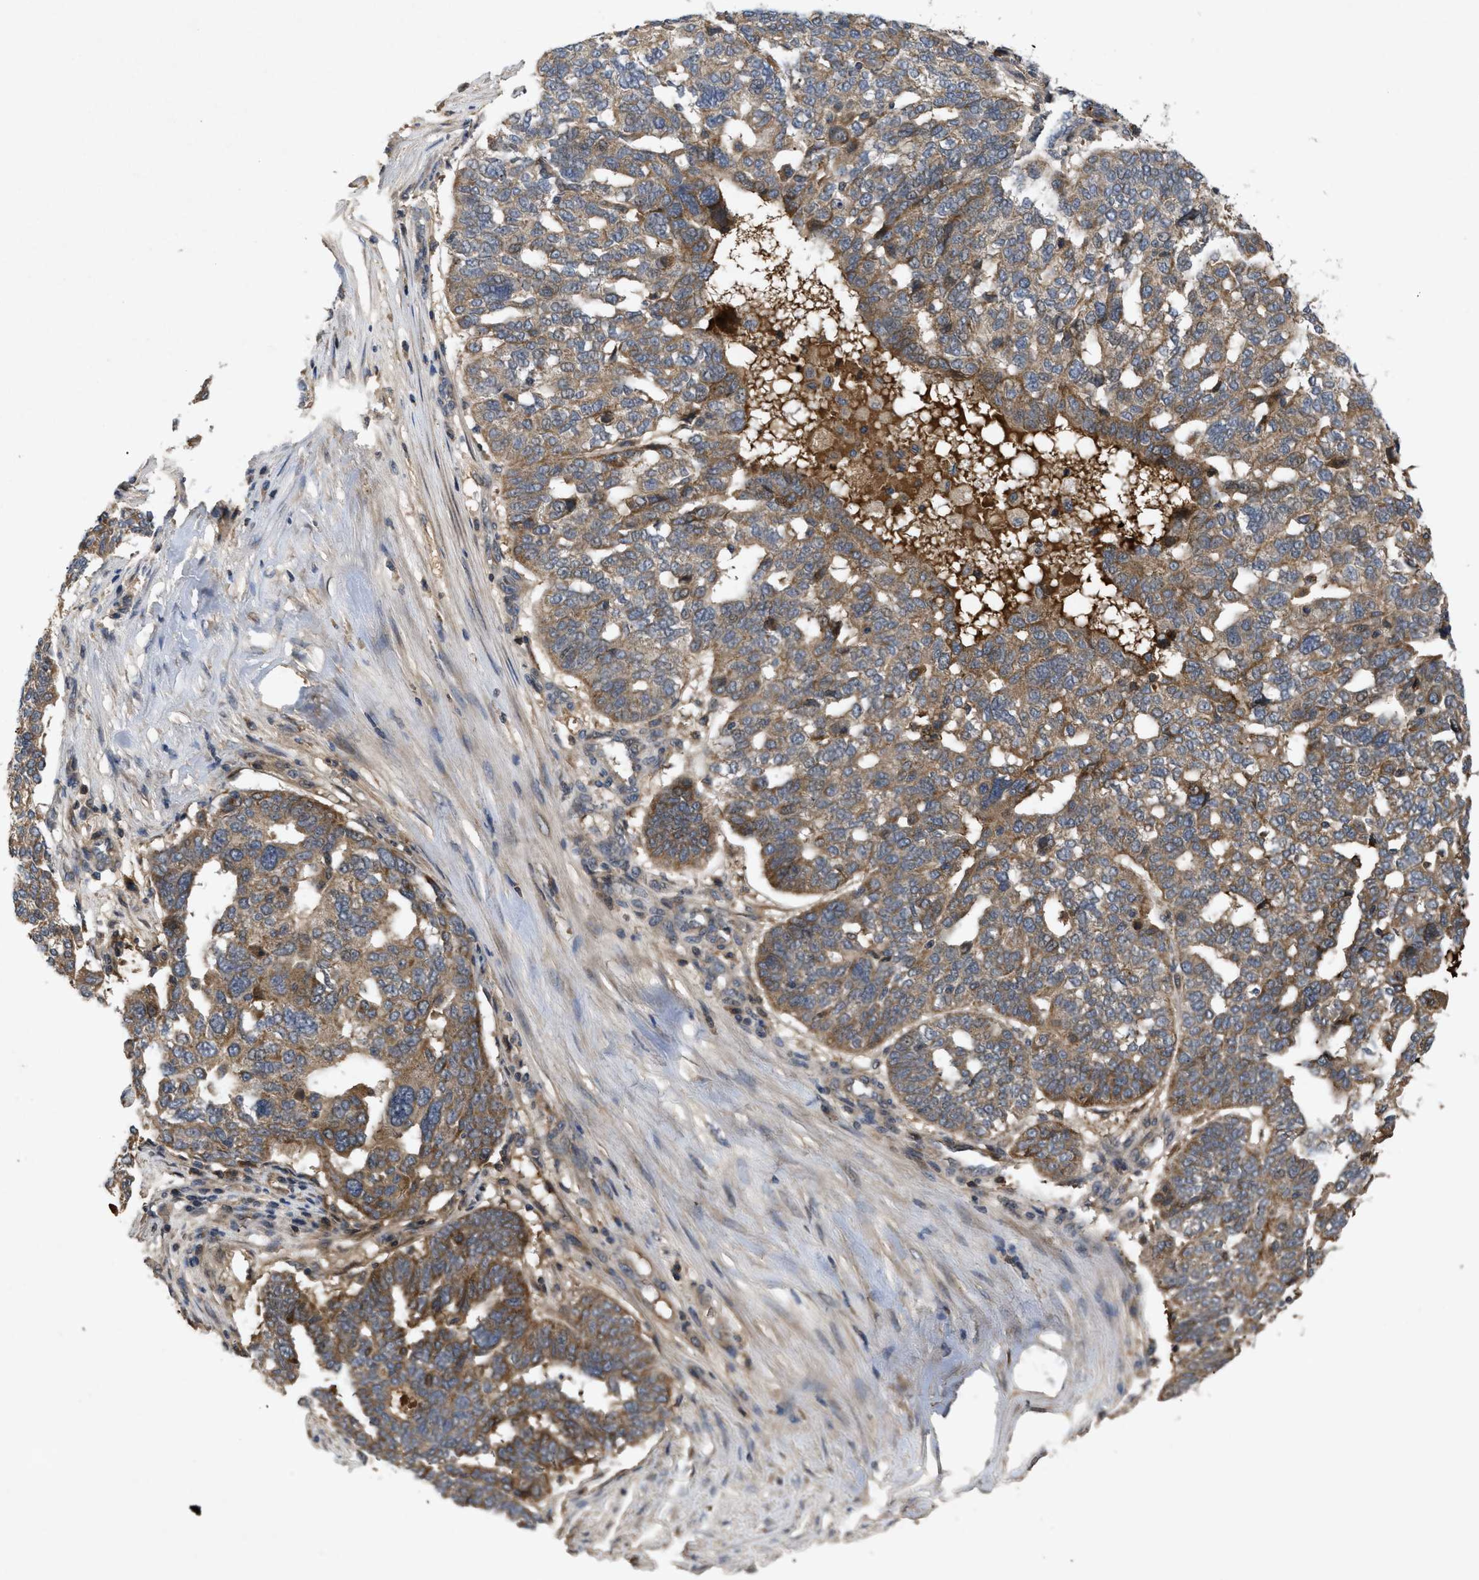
{"staining": {"intensity": "moderate", "quantity": ">75%", "location": "cytoplasmic/membranous"}, "tissue": "ovarian cancer", "cell_type": "Tumor cells", "image_type": "cancer", "snomed": [{"axis": "morphology", "description": "Cystadenocarcinoma, serous, NOS"}, {"axis": "topography", "description": "Ovary"}], "caption": "Protein analysis of ovarian serous cystadenocarcinoma tissue shows moderate cytoplasmic/membranous expression in about >75% of tumor cells.", "gene": "RAB2A", "patient": {"sex": "female", "age": 59}}